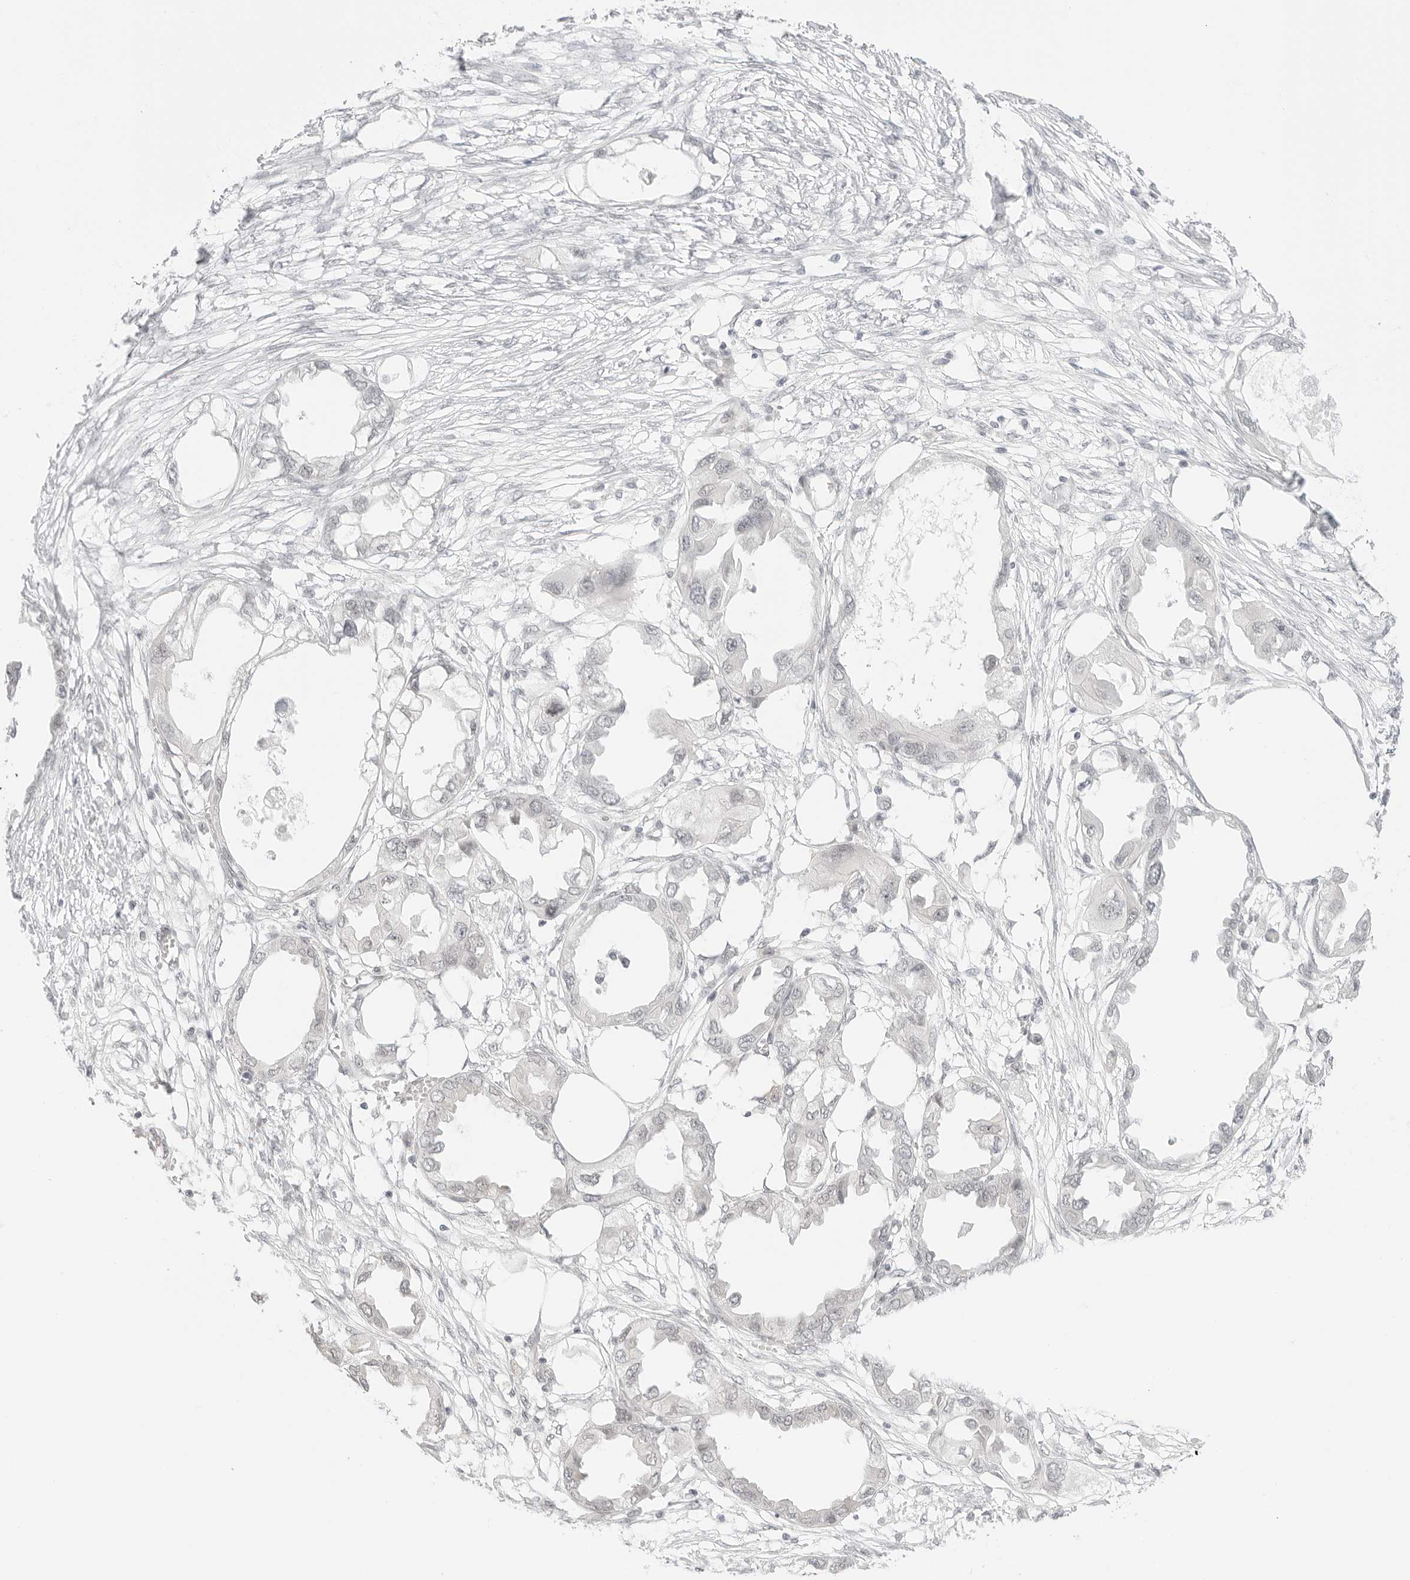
{"staining": {"intensity": "negative", "quantity": "none", "location": "none"}, "tissue": "endometrial cancer", "cell_type": "Tumor cells", "image_type": "cancer", "snomed": [{"axis": "morphology", "description": "Adenocarcinoma, NOS"}, {"axis": "morphology", "description": "Adenocarcinoma, metastatic, NOS"}, {"axis": "topography", "description": "Adipose tissue"}, {"axis": "topography", "description": "Endometrium"}], "caption": "Tumor cells are negative for brown protein staining in endometrial metastatic adenocarcinoma.", "gene": "MED18", "patient": {"sex": "female", "age": 67}}